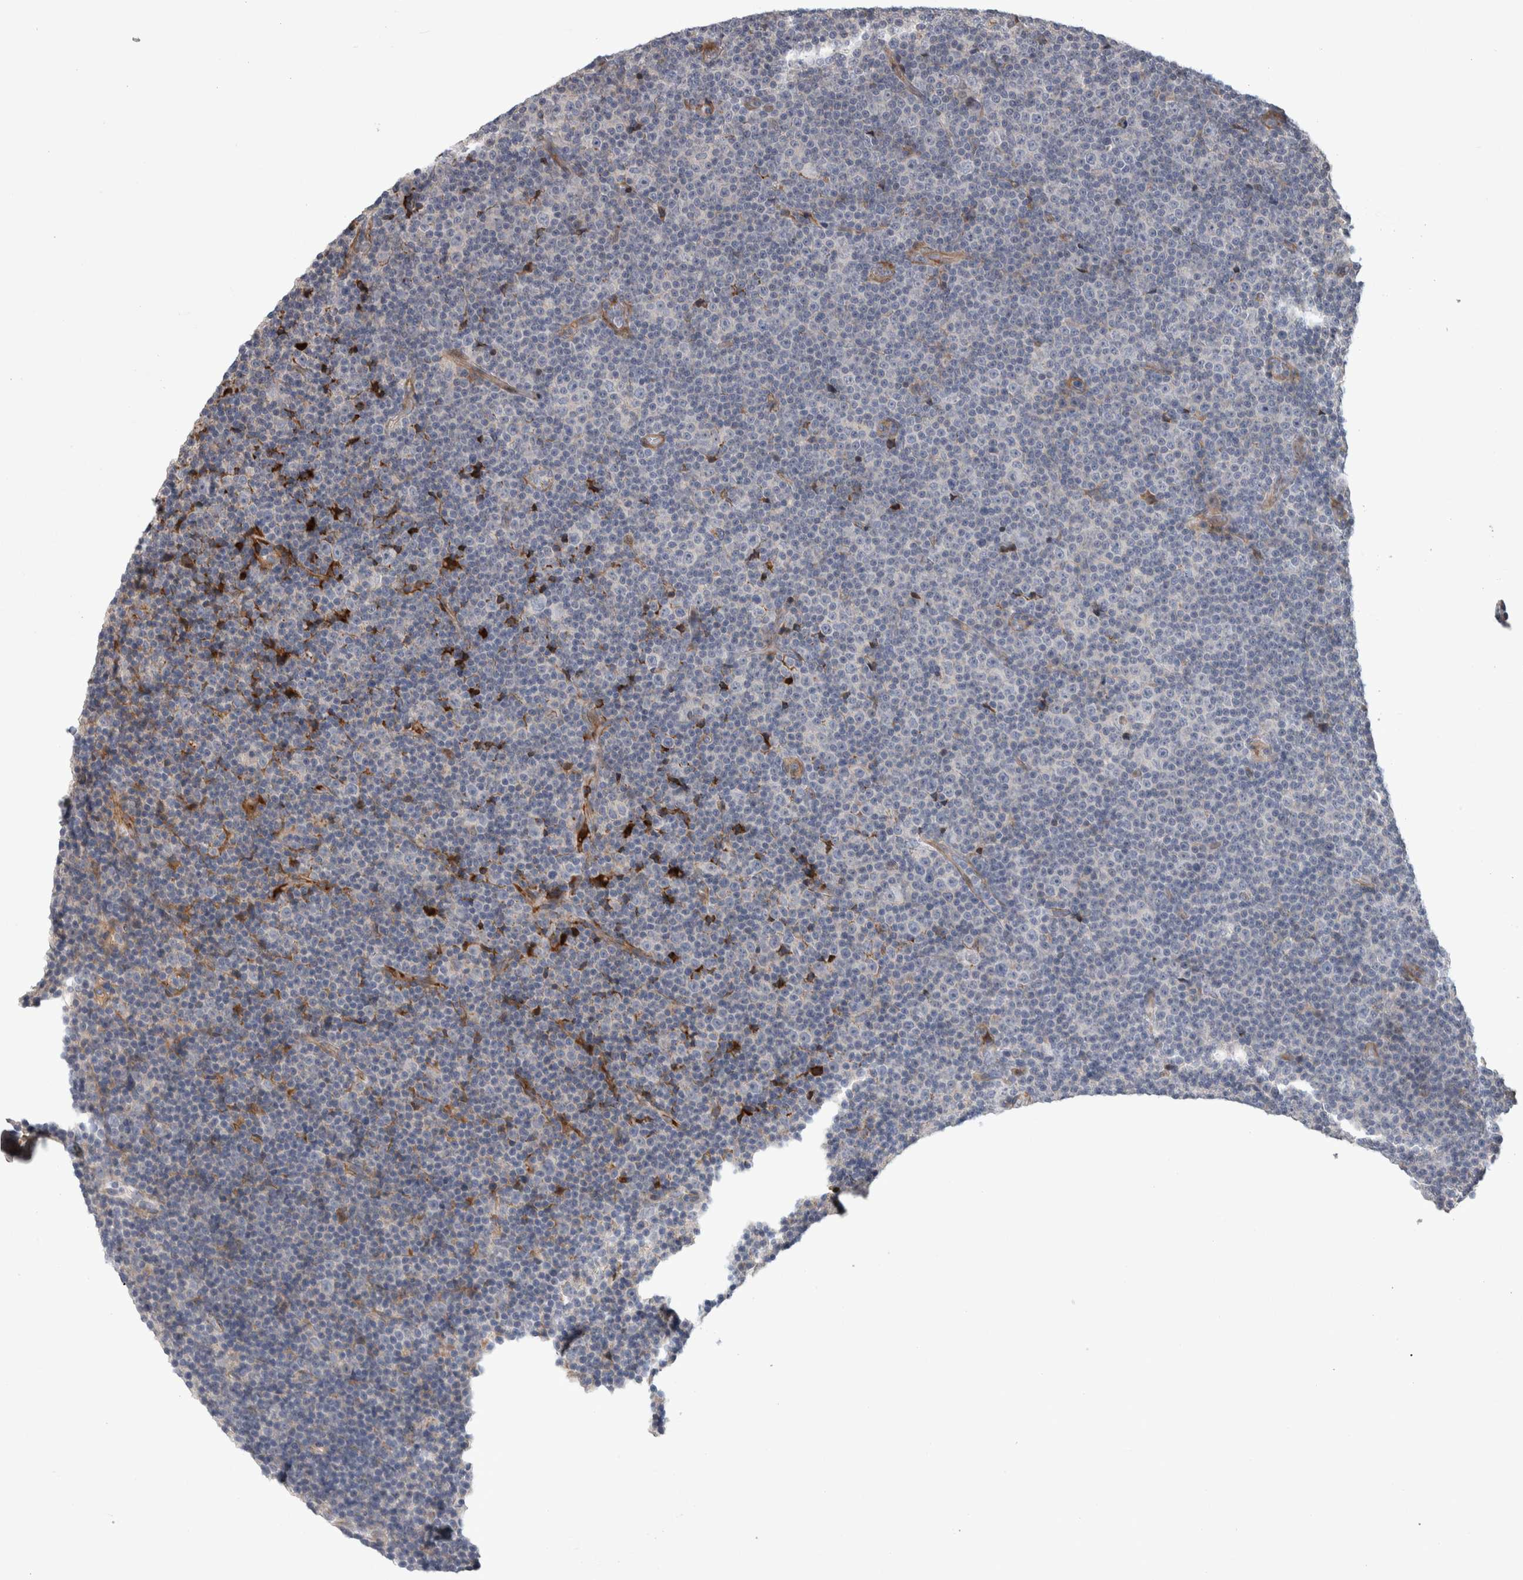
{"staining": {"intensity": "negative", "quantity": "none", "location": "none"}, "tissue": "lymphoma", "cell_type": "Tumor cells", "image_type": "cancer", "snomed": [{"axis": "morphology", "description": "Malignant lymphoma, non-Hodgkin's type, Low grade"}, {"axis": "topography", "description": "Lymph node"}], "caption": "Immunohistochemistry of human lymphoma exhibits no expression in tumor cells. Brightfield microscopy of immunohistochemistry (IHC) stained with DAB (3,3'-diaminobenzidine) (brown) and hematoxylin (blue), captured at high magnification.", "gene": "PSMG3", "patient": {"sex": "female", "age": 67}}